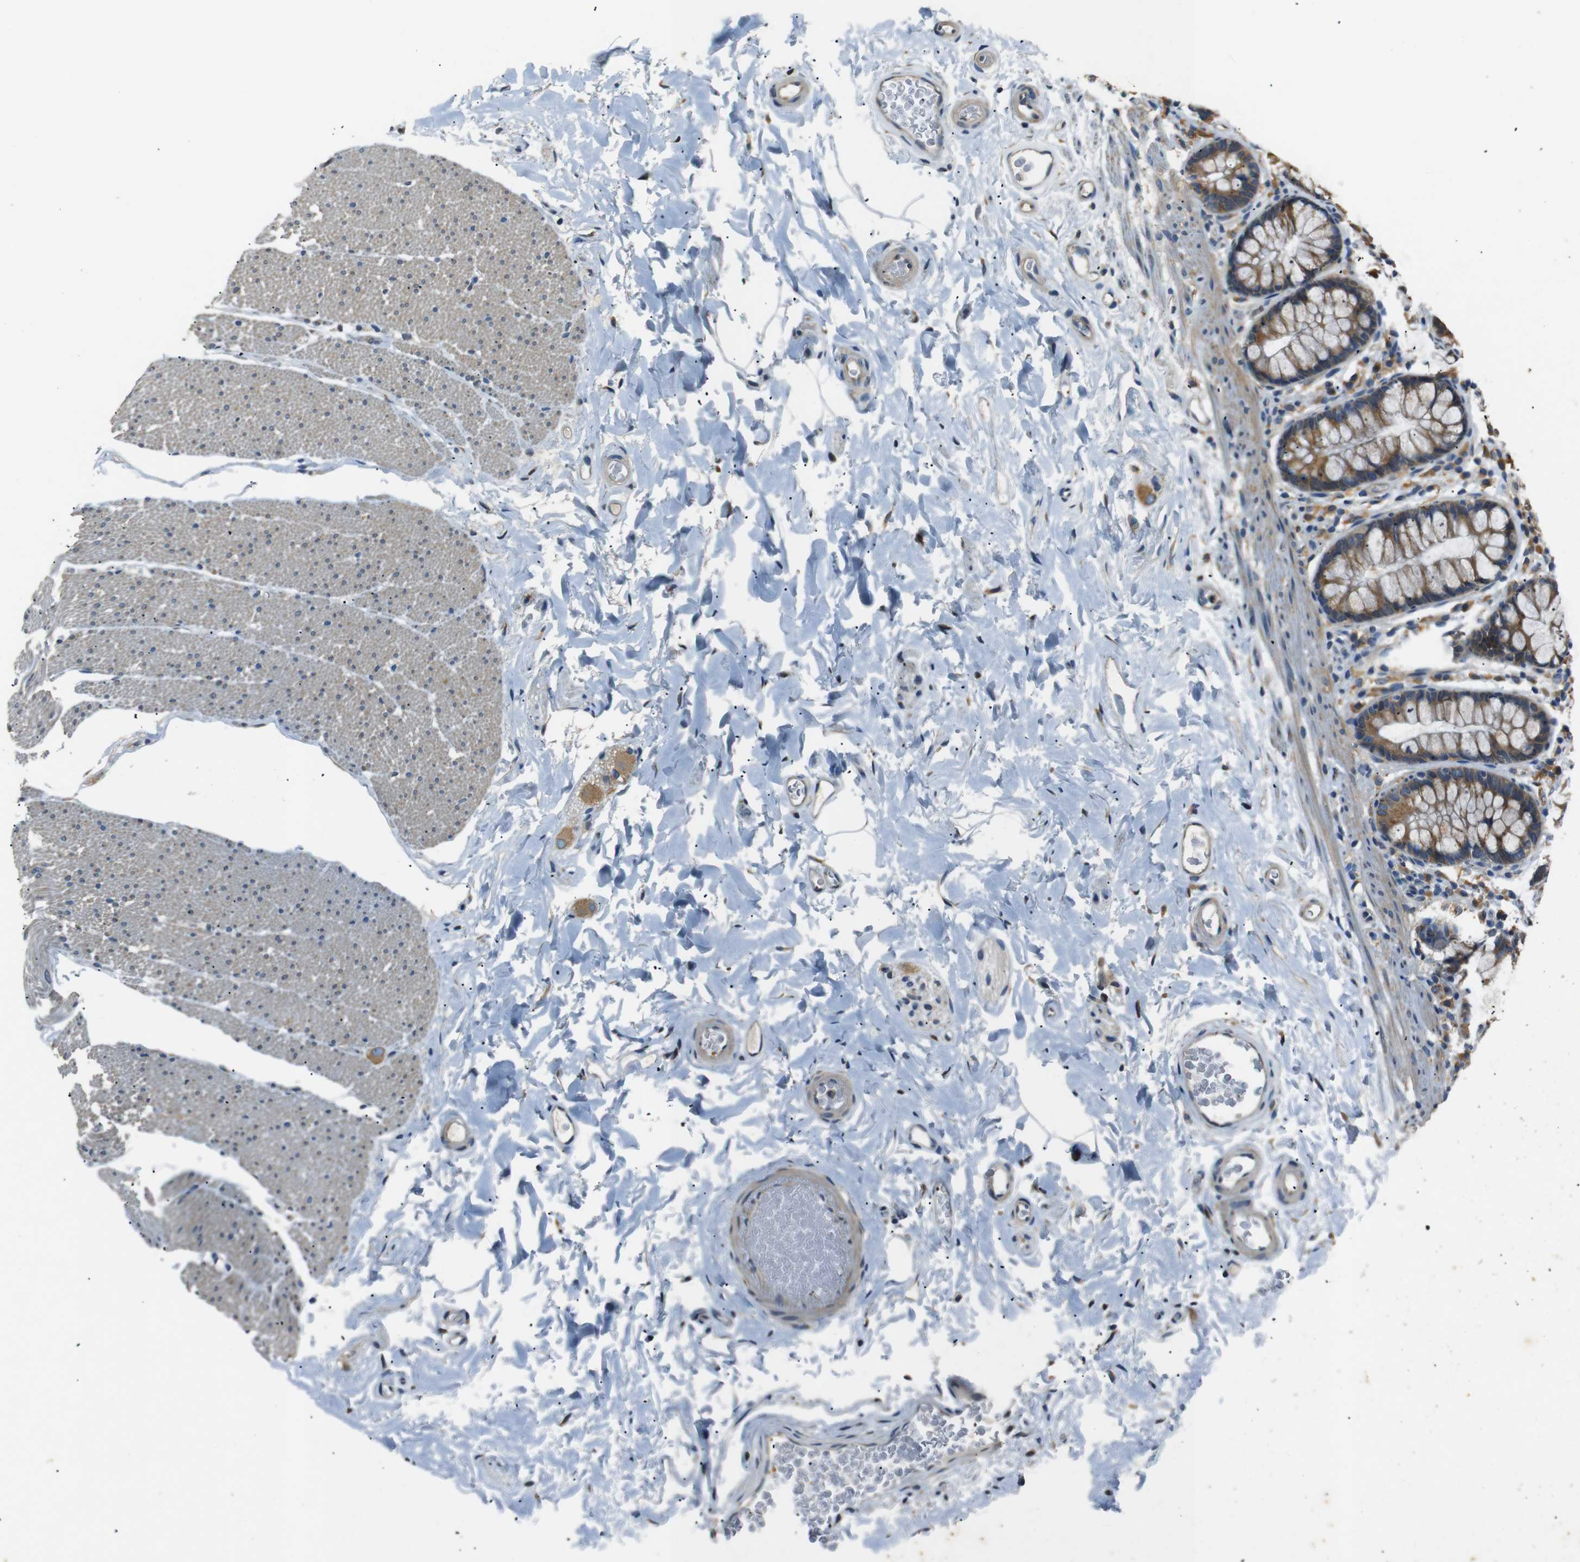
{"staining": {"intensity": "weak", "quantity": "25%-75%", "location": "cytoplasmic/membranous"}, "tissue": "colon", "cell_type": "Endothelial cells", "image_type": "normal", "snomed": [{"axis": "morphology", "description": "Normal tissue, NOS"}, {"axis": "topography", "description": "Colon"}], "caption": "This is a micrograph of immunohistochemistry (IHC) staining of benign colon, which shows weak positivity in the cytoplasmic/membranous of endothelial cells.", "gene": "TMED2", "patient": {"sex": "female", "age": 80}}